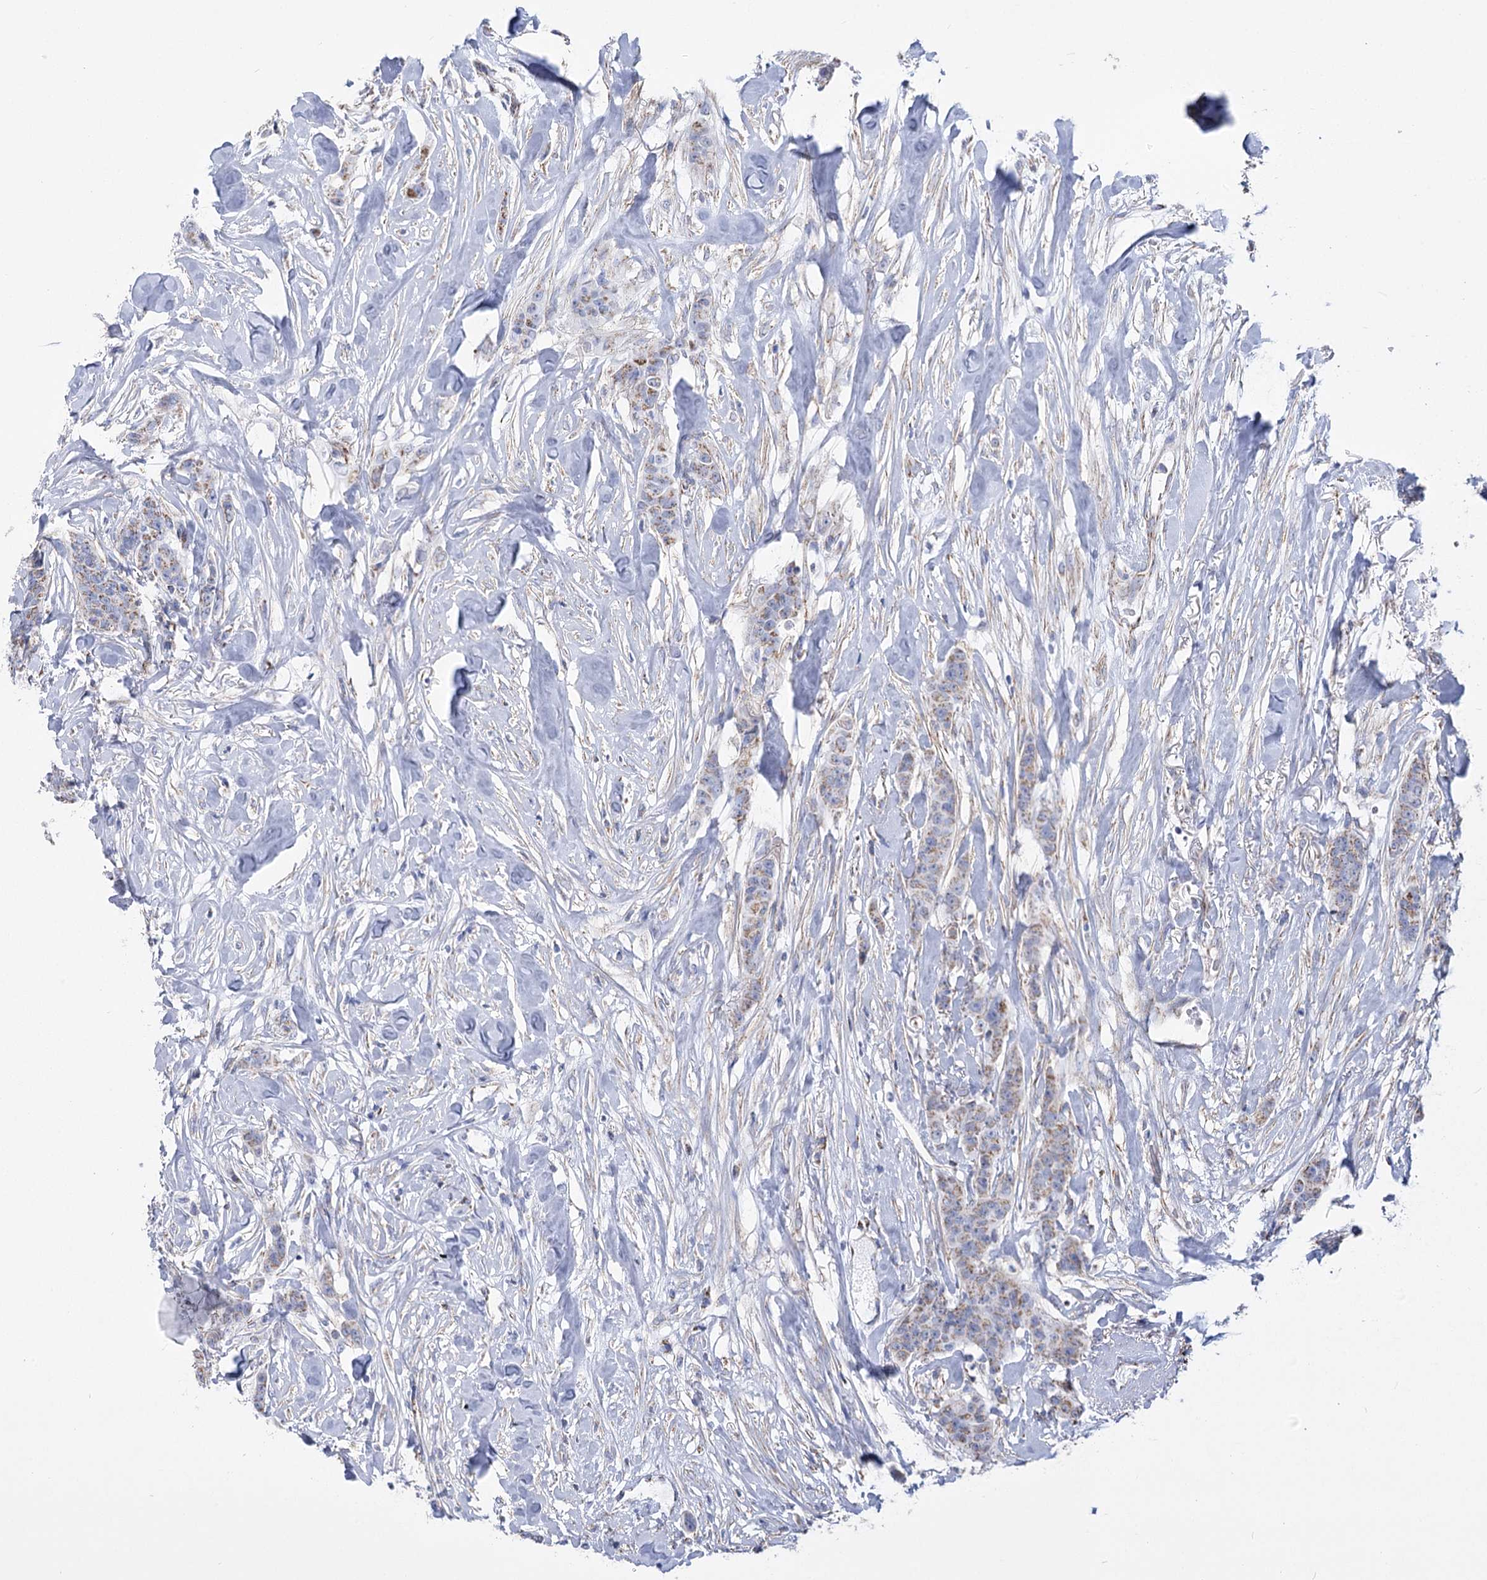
{"staining": {"intensity": "weak", "quantity": "25%-75%", "location": "cytoplasmic/membranous"}, "tissue": "breast cancer", "cell_type": "Tumor cells", "image_type": "cancer", "snomed": [{"axis": "morphology", "description": "Duct carcinoma"}, {"axis": "topography", "description": "Breast"}], "caption": "Immunohistochemistry staining of breast cancer (infiltrating ductal carcinoma), which displays low levels of weak cytoplasmic/membranous staining in about 25%-75% of tumor cells indicating weak cytoplasmic/membranous protein positivity. The staining was performed using DAB (brown) for protein detection and nuclei were counterstained in hematoxylin (blue).", "gene": "PDHB", "patient": {"sex": "female", "age": 40}}